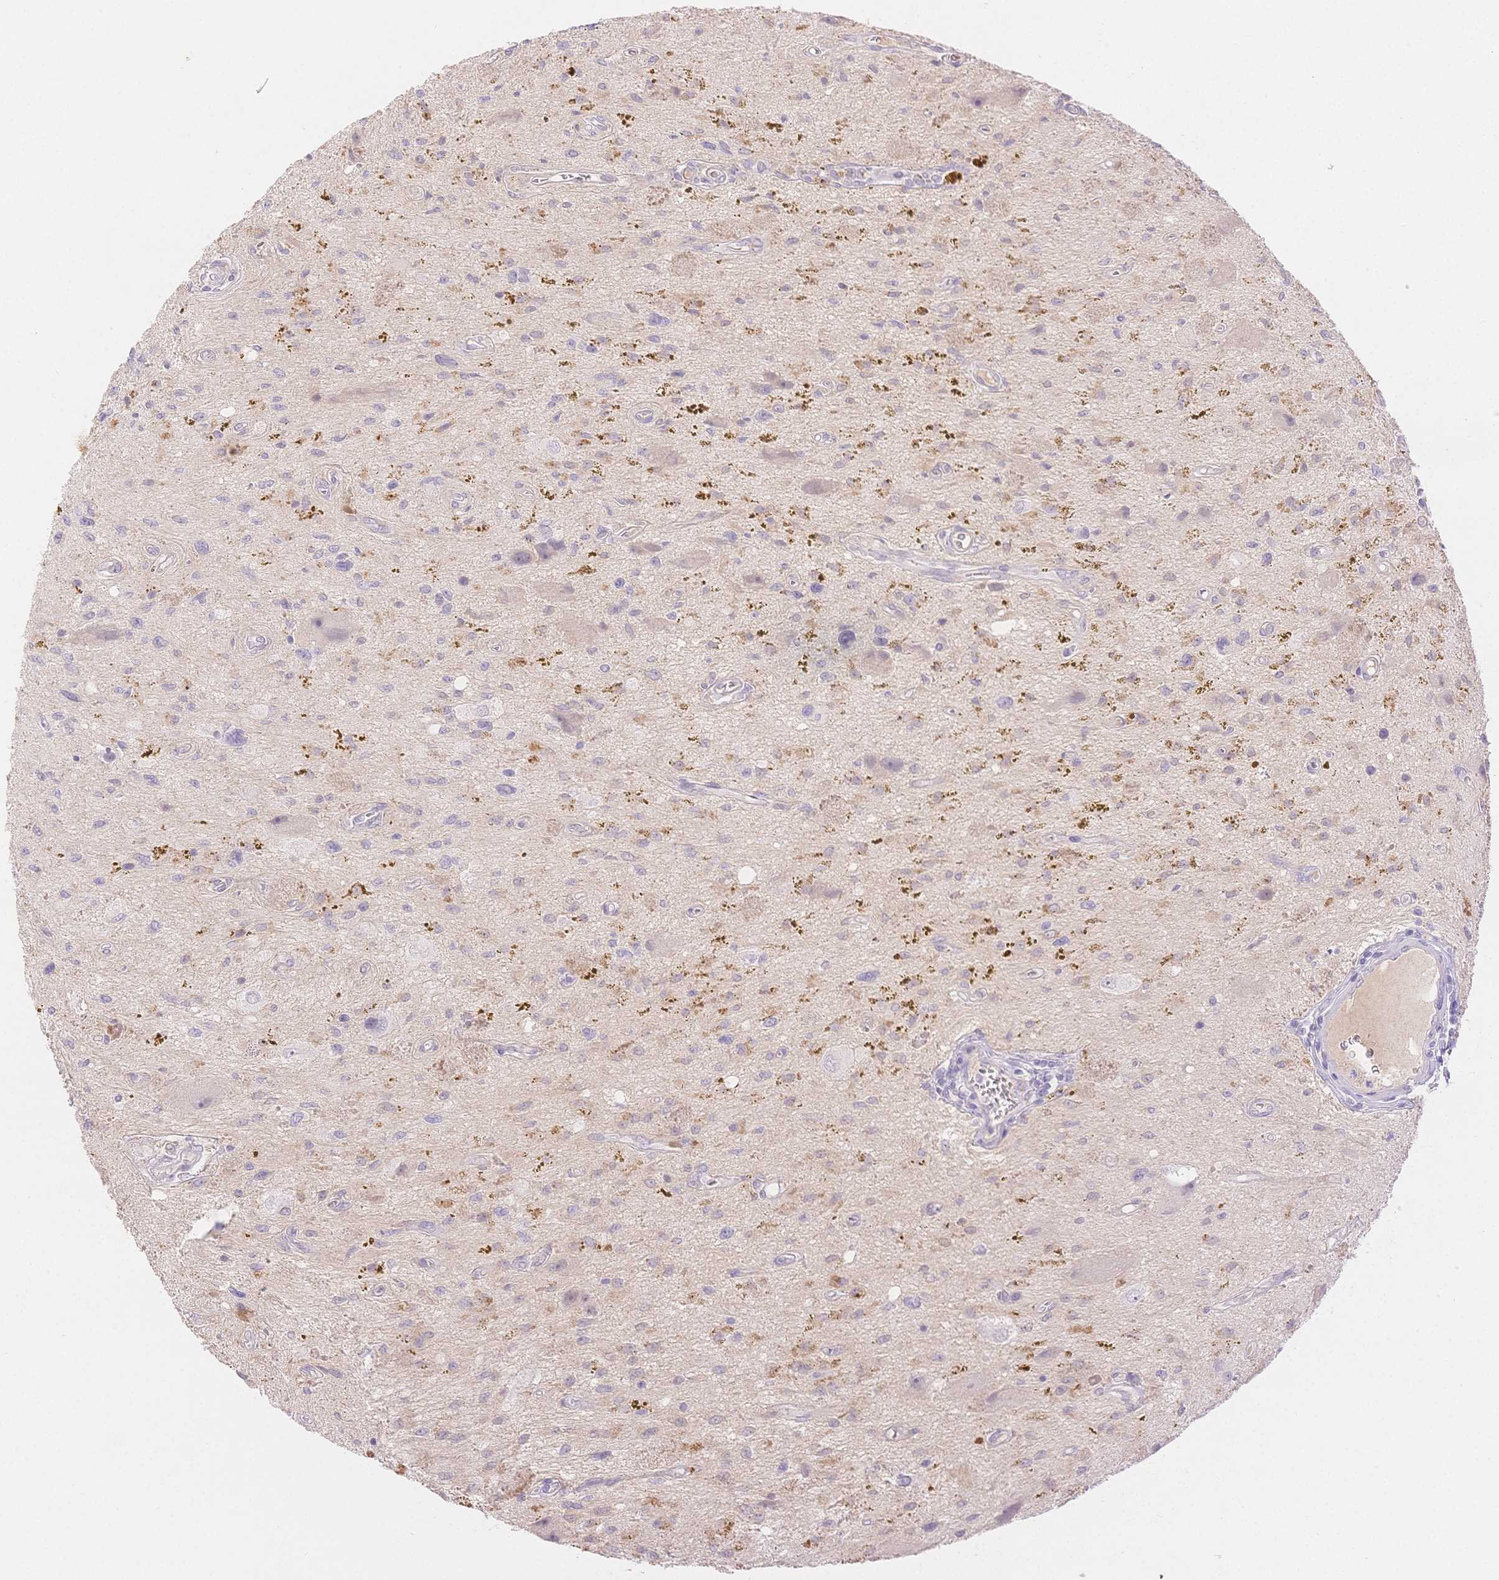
{"staining": {"intensity": "negative", "quantity": "none", "location": "none"}, "tissue": "glioma", "cell_type": "Tumor cells", "image_type": "cancer", "snomed": [{"axis": "morphology", "description": "Glioma, malignant, Low grade"}, {"axis": "topography", "description": "Cerebellum"}], "caption": "IHC photomicrograph of neoplastic tissue: human glioma stained with DAB shows no significant protein expression in tumor cells. (Brightfield microscopy of DAB (3,3'-diaminobenzidine) immunohistochemistry (IHC) at high magnification).", "gene": "WDR54", "patient": {"sex": "female", "age": 14}}